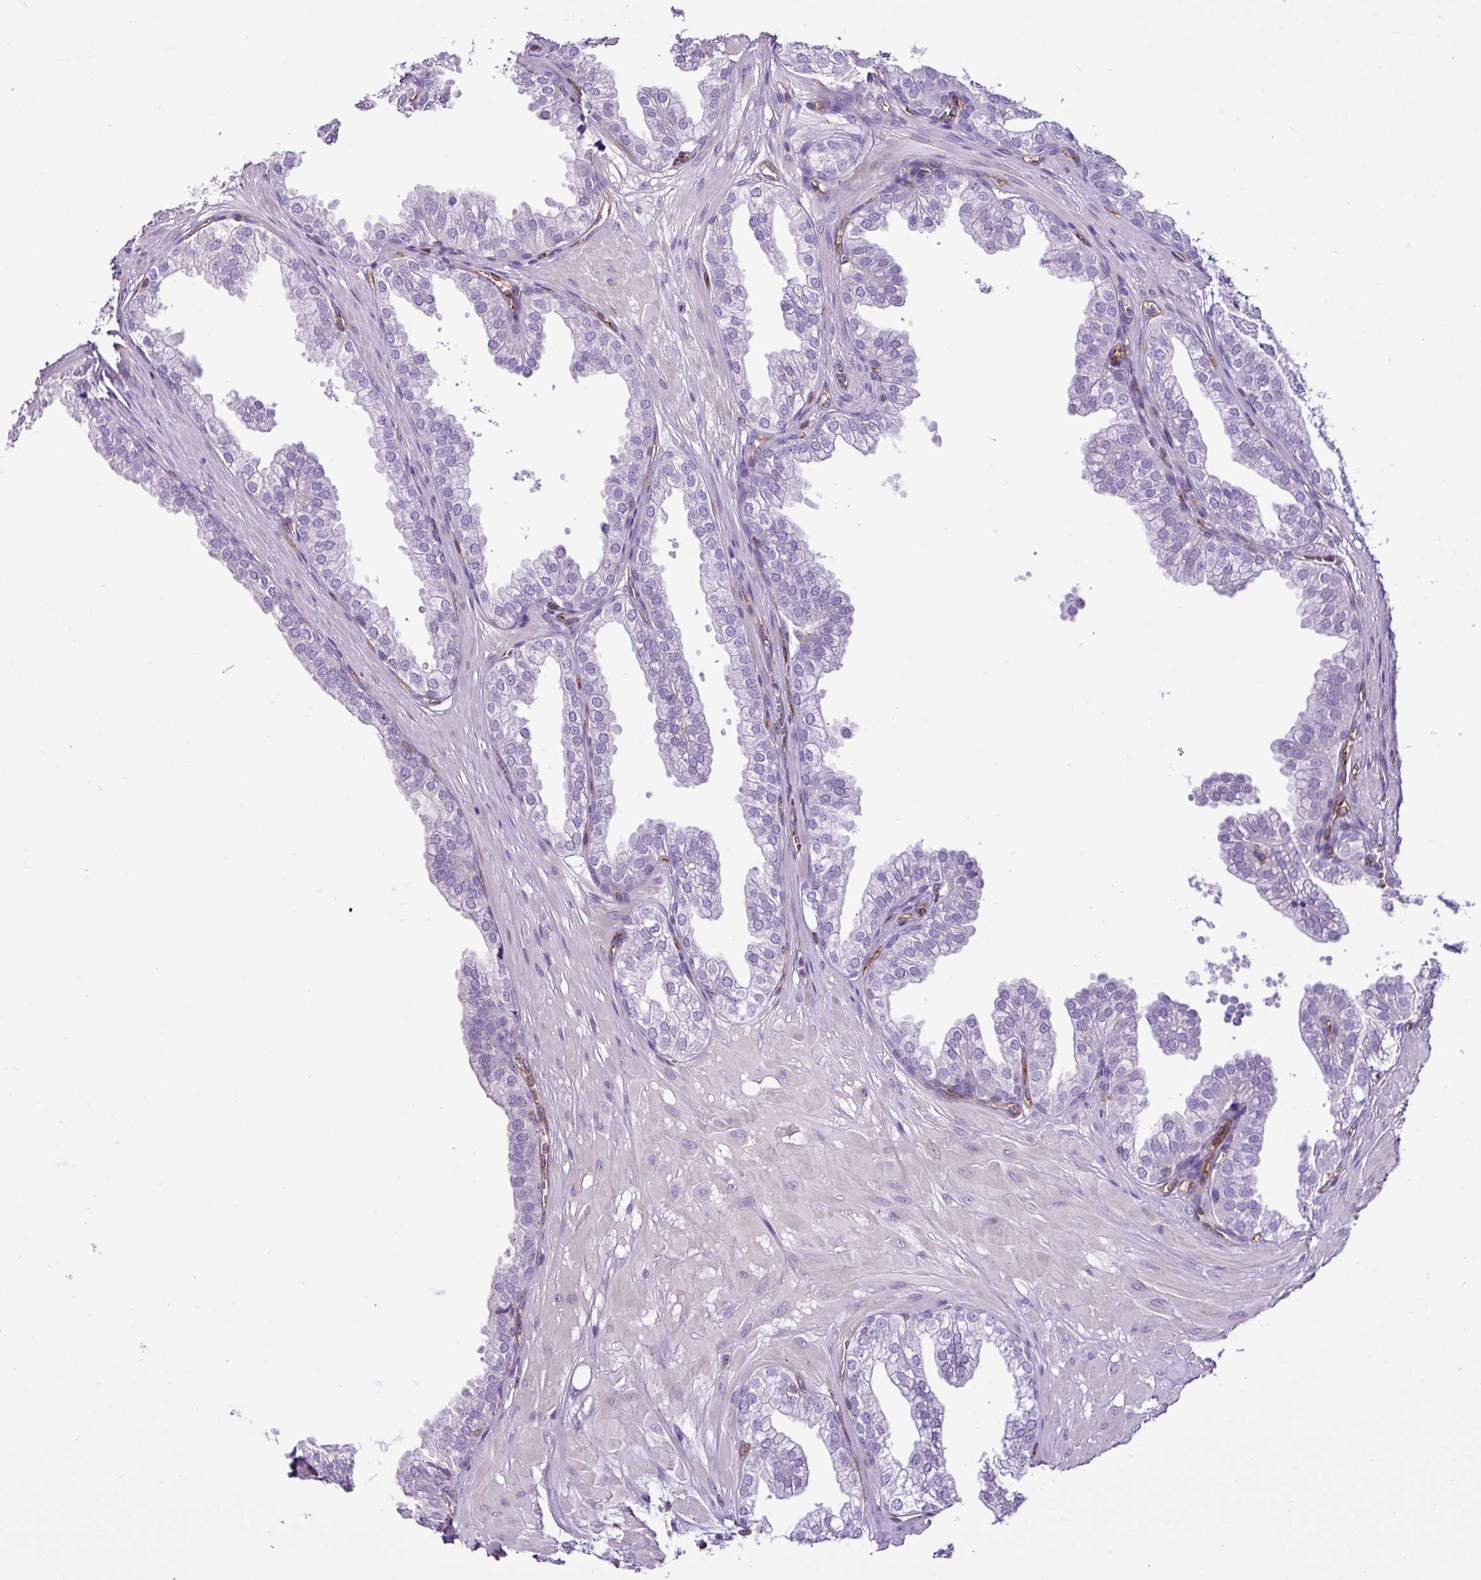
{"staining": {"intensity": "negative", "quantity": "none", "location": "none"}, "tissue": "prostate", "cell_type": "Glandular cells", "image_type": "normal", "snomed": [{"axis": "morphology", "description": "Normal tissue, NOS"}, {"axis": "topography", "description": "Prostate"}, {"axis": "topography", "description": "Peripheral nerve tissue"}], "caption": "This histopathology image is of unremarkable prostate stained with IHC to label a protein in brown with the nuclei are counter-stained blue. There is no expression in glandular cells.", "gene": "EME2", "patient": {"sex": "male", "age": 55}}